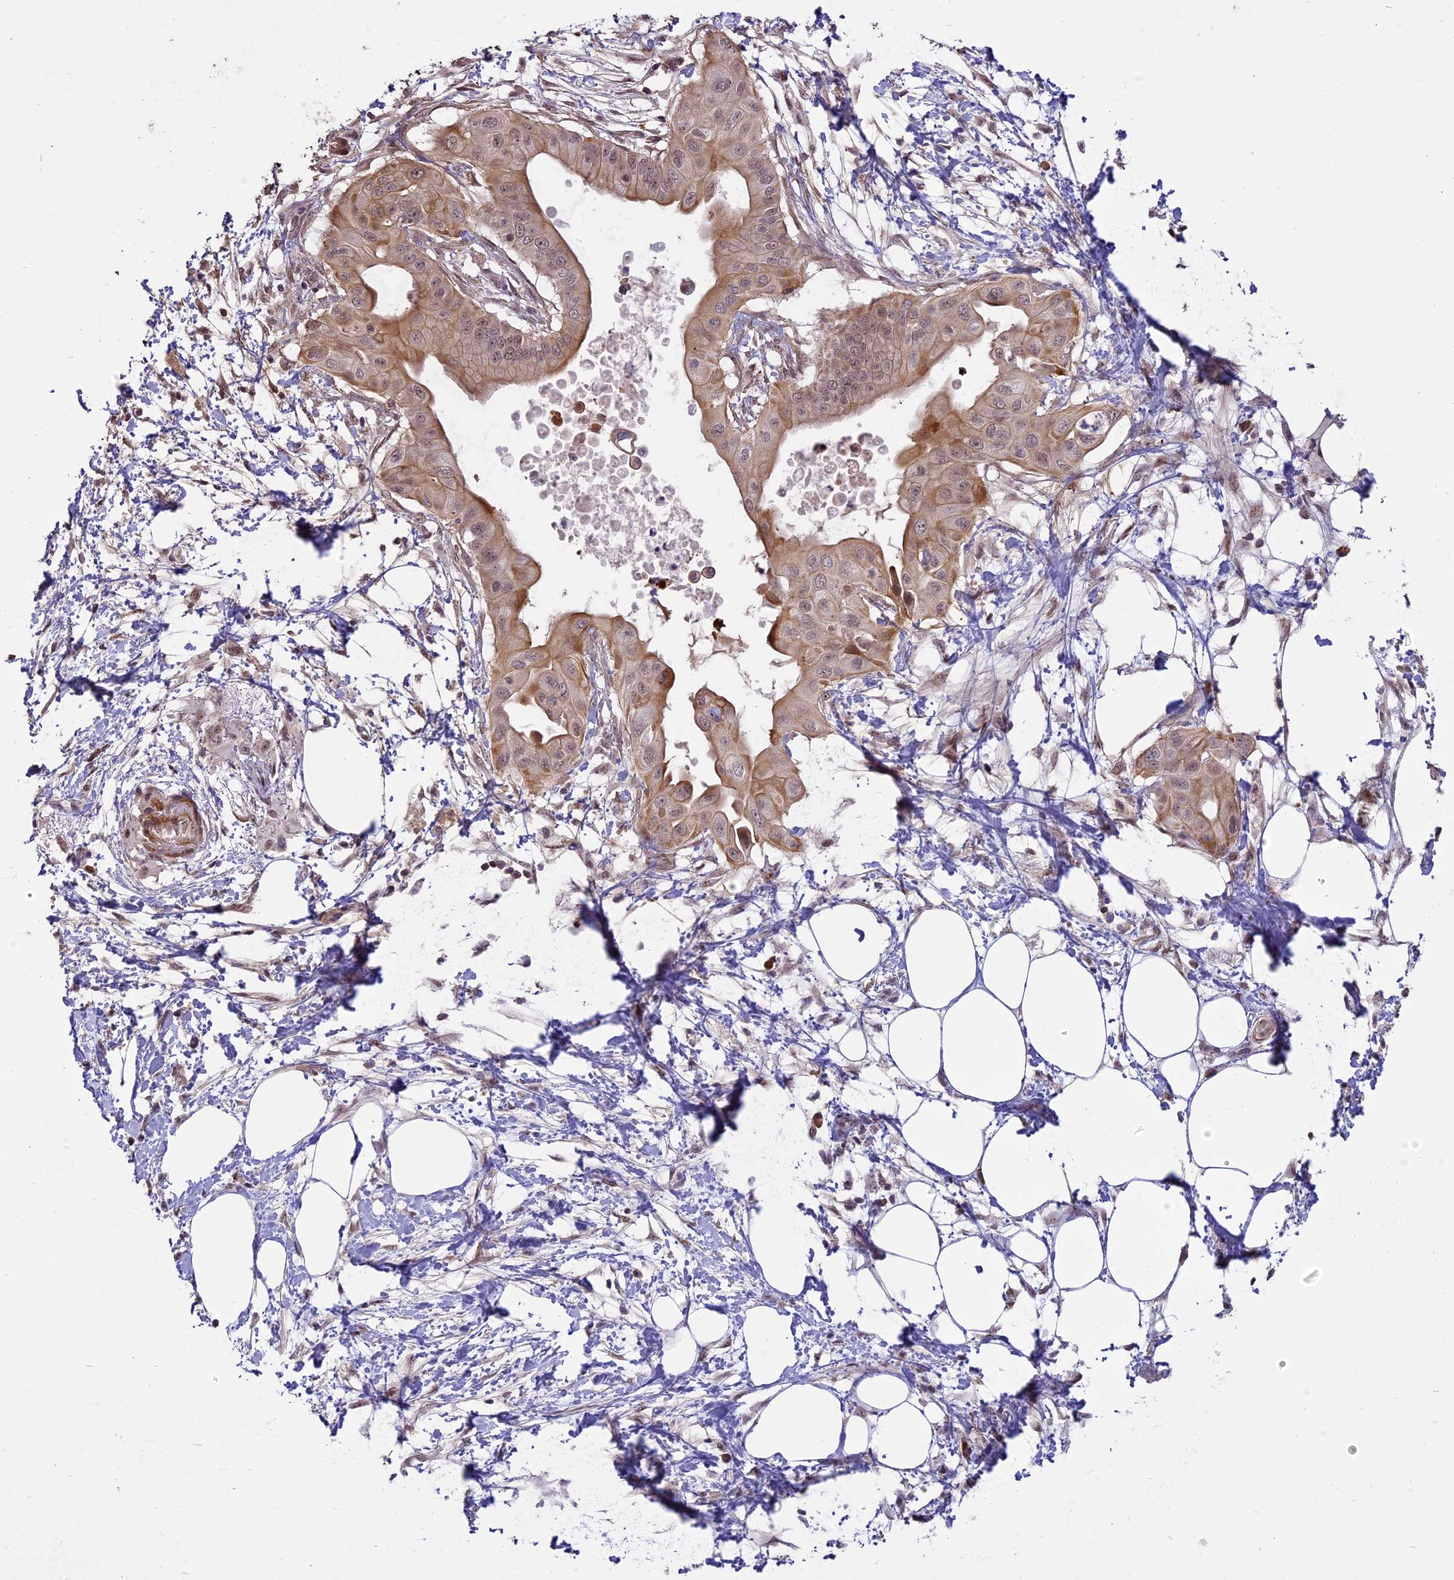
{"staining": {"intensity": "moderate", "quantity": ">75%", "location": "cytoplasmic/membranous"}, "tissue": "pancreatic cancer", "cell_type": "Tumor cells", "image_type": "cancer", "snomed": [{"axis": "morphology", "description": "Adenocarcinoma, NOS"}, {"axis": "topography", "description": "Pancreas"}], "caption": "Immunohistochemical staining of pancreatic cancer (adenocarcinoma) demonstrates moderate cytoplasmic/membranous protein staining in about >75% of tumor cells.", "gene": "ENHO", "patient": {"sex": "male", "age": 68}}